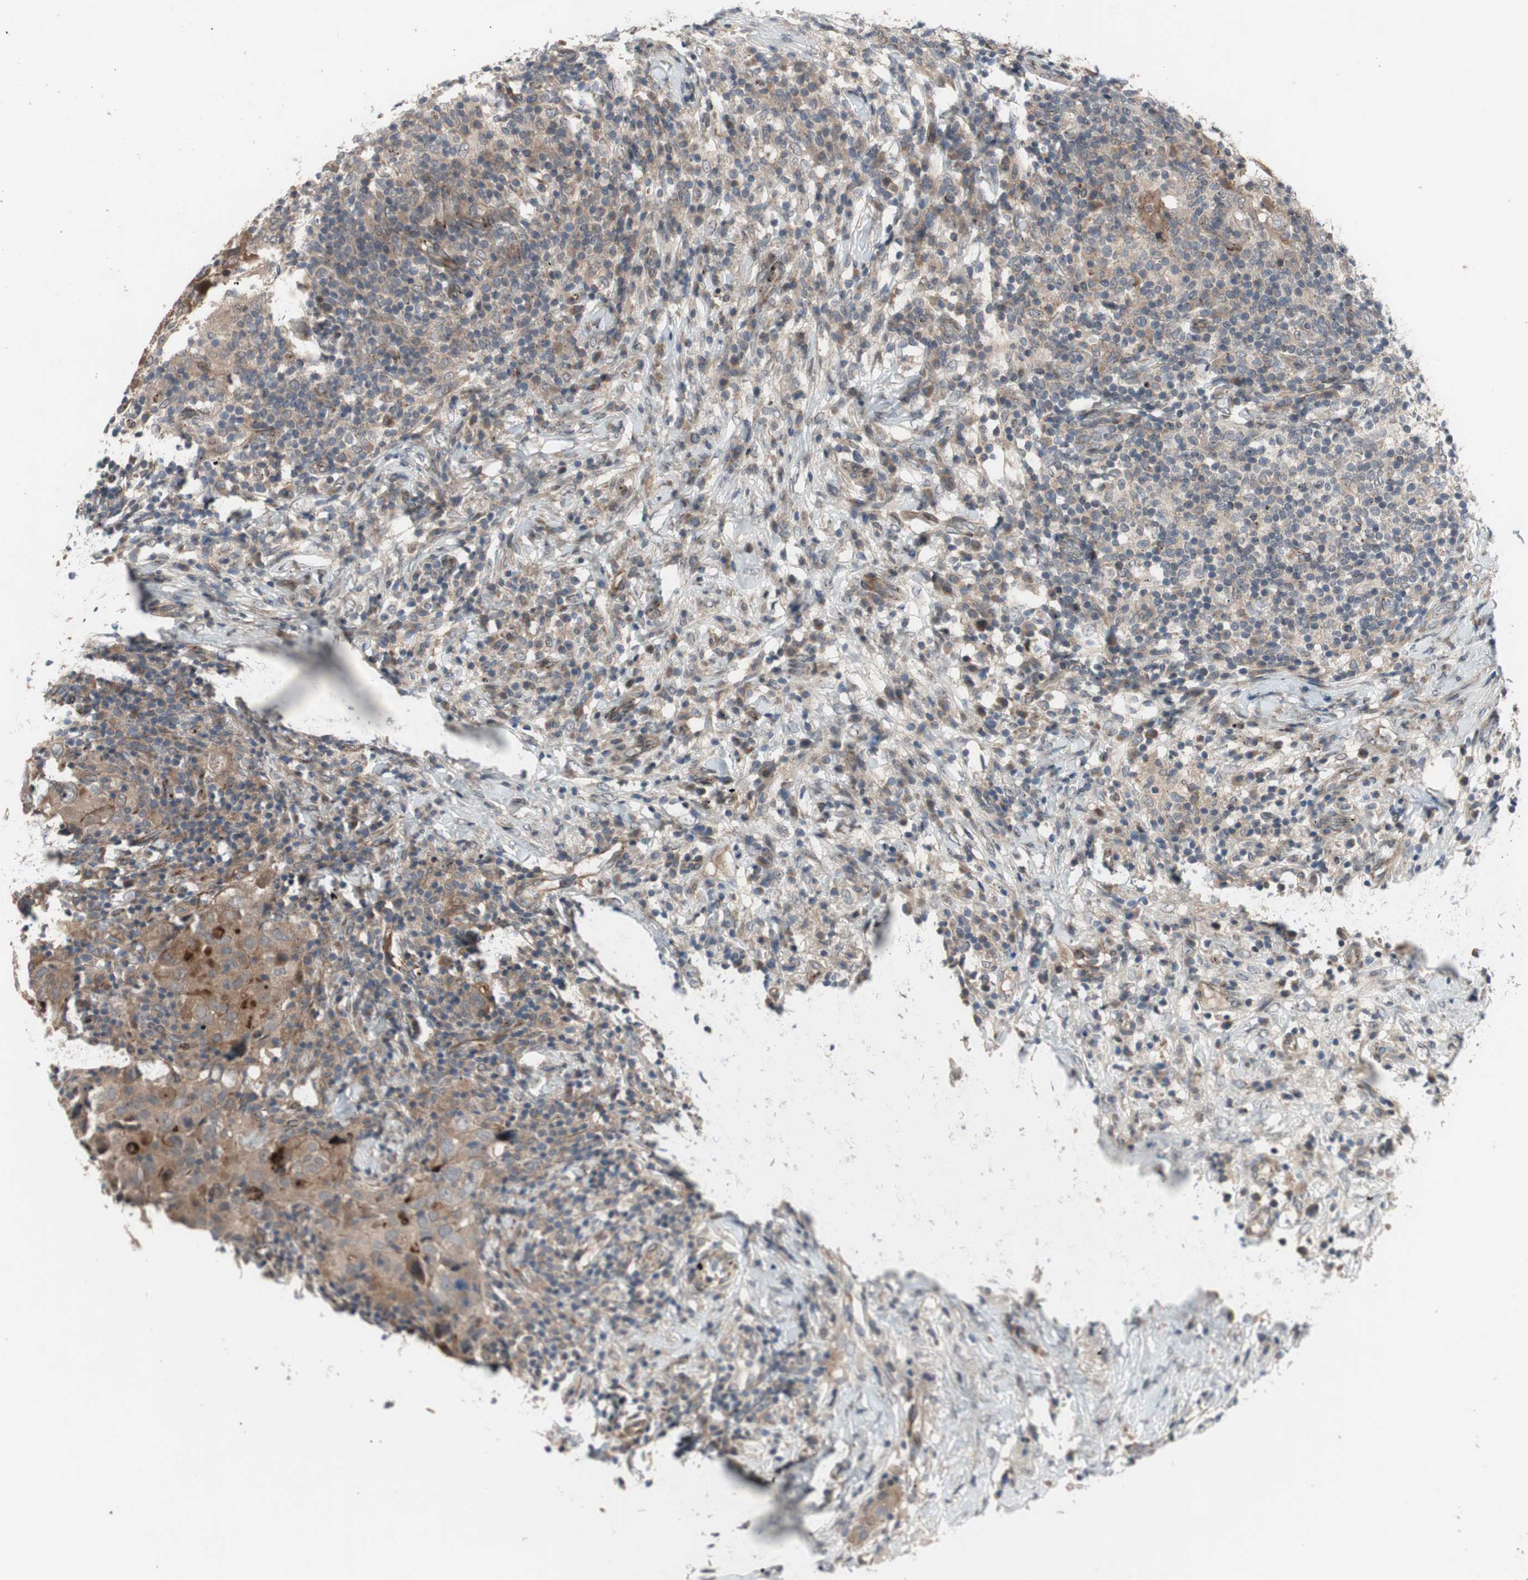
{"staining": {"intensity": "moderate", "quantity": ">75%", "location": "cytoplasmic/membranous"}, "tissue": "breast cancer", "cell_type": "Tumor cells", "image_type": "cancer", "snomed": [{"axis": "morphology", "description": "Duct carcinoma"}, {"axis": "topography", "description": "Breast"}], "caption": "Immunohistochemical staining of human invasive ductal carcinoma (breast) displays medium levels of moderate cytoplasmic/membranous protein positivity in approximately >75% of tumor cells. (DAB (3,3'-diaminobenzidine) IHC with brightfield microscopy, high magnification).", "gene": "OAZ1", "patient": {"sex": "female", "age": 37}}